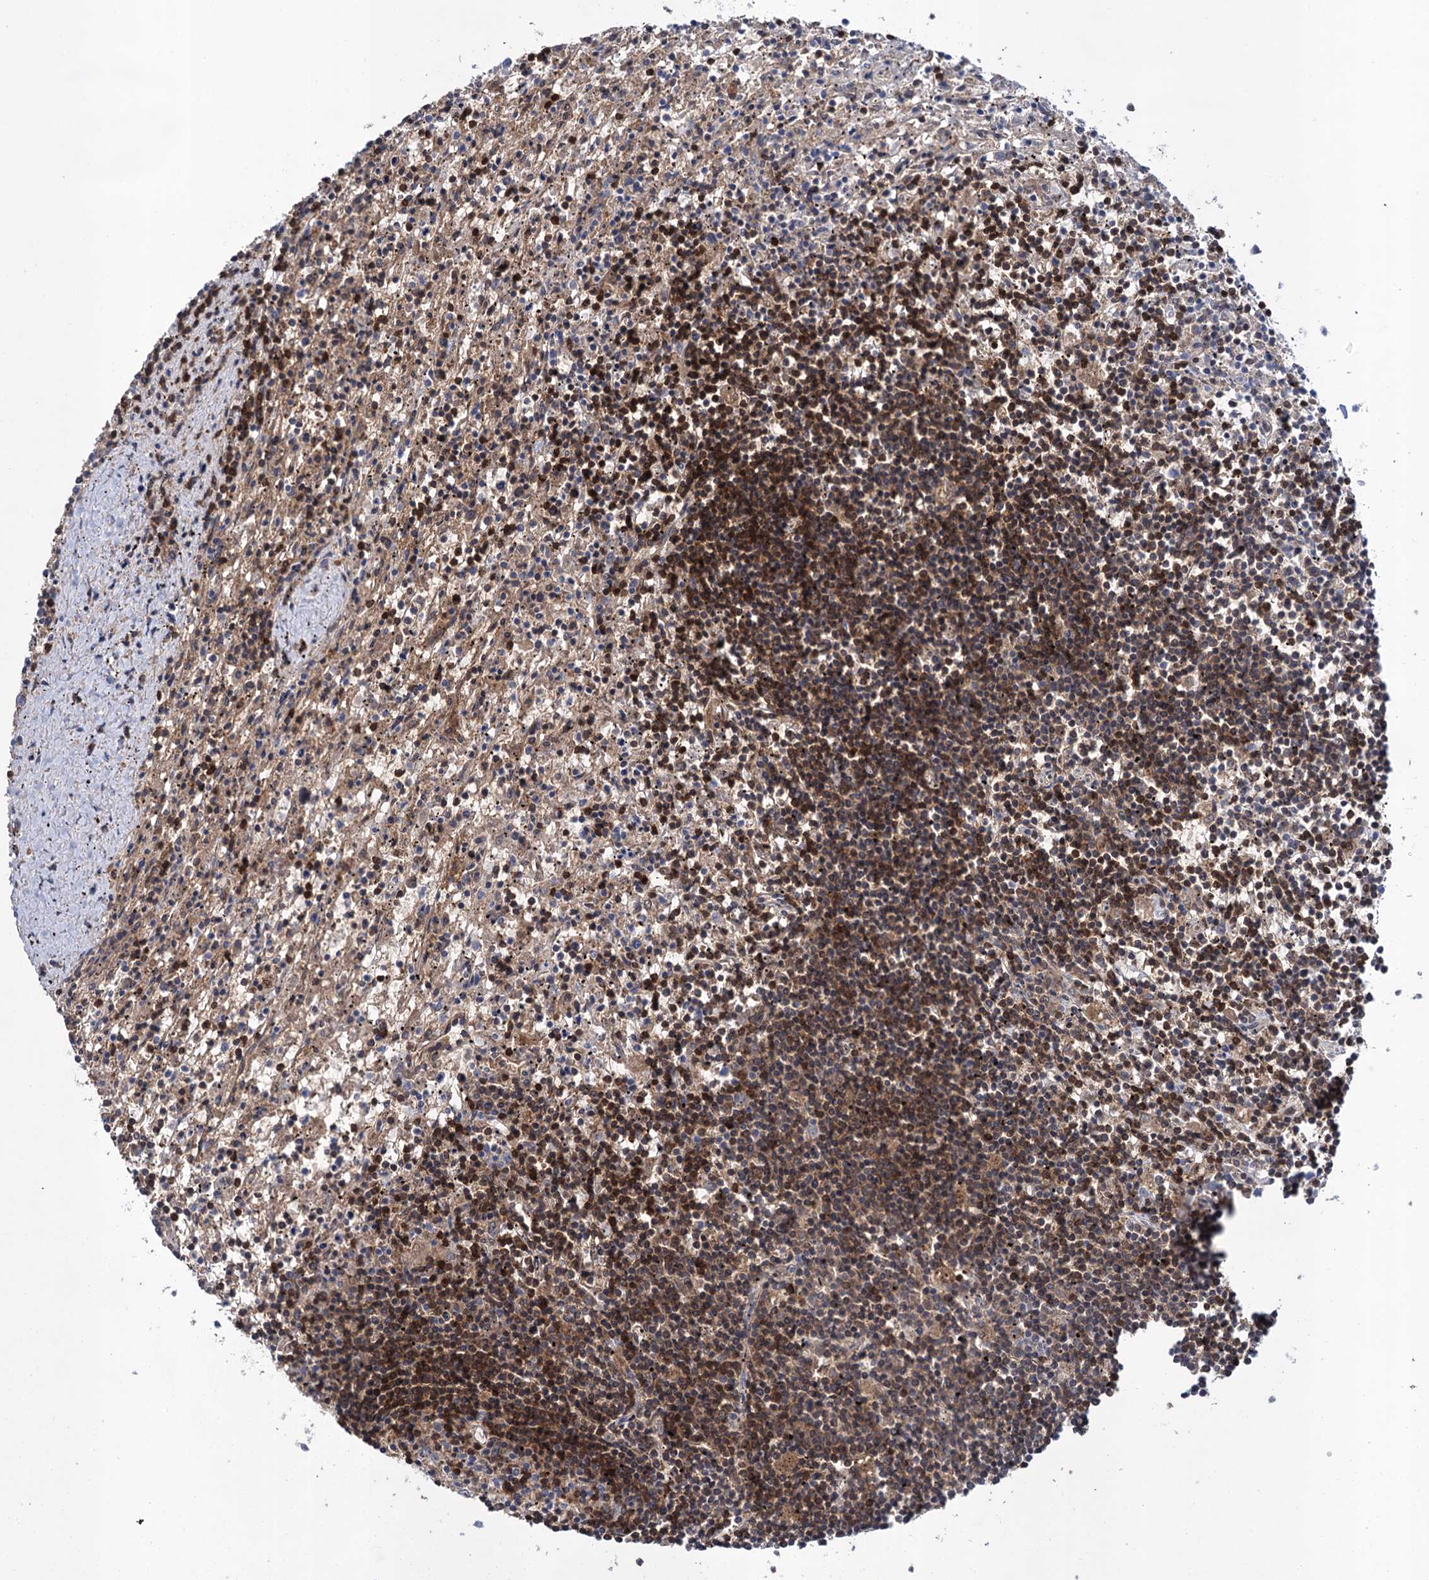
{"staining": {"intensity": "strong", "quantity": "25%-75%", "location": "cytoplasmic/membranous"}, "tissue": "lymphoma", "cell_type": "Tumor cells", "image_type": "cancer", "snomed": [{"axis": "morphology", "description": "Malignant lymphoma, non-Hodgkin's type, Low grade"}, {"axis": "topography", "description": "Spleen"}], "caption": "Lymphoma was stained to show a protein in brown. There is high levels of strong cytoplasmic/membranous staining in about 25%-75% of tumor cells.", "gene": "GLO1", "patient": {"sex": "male", "age": 76}}